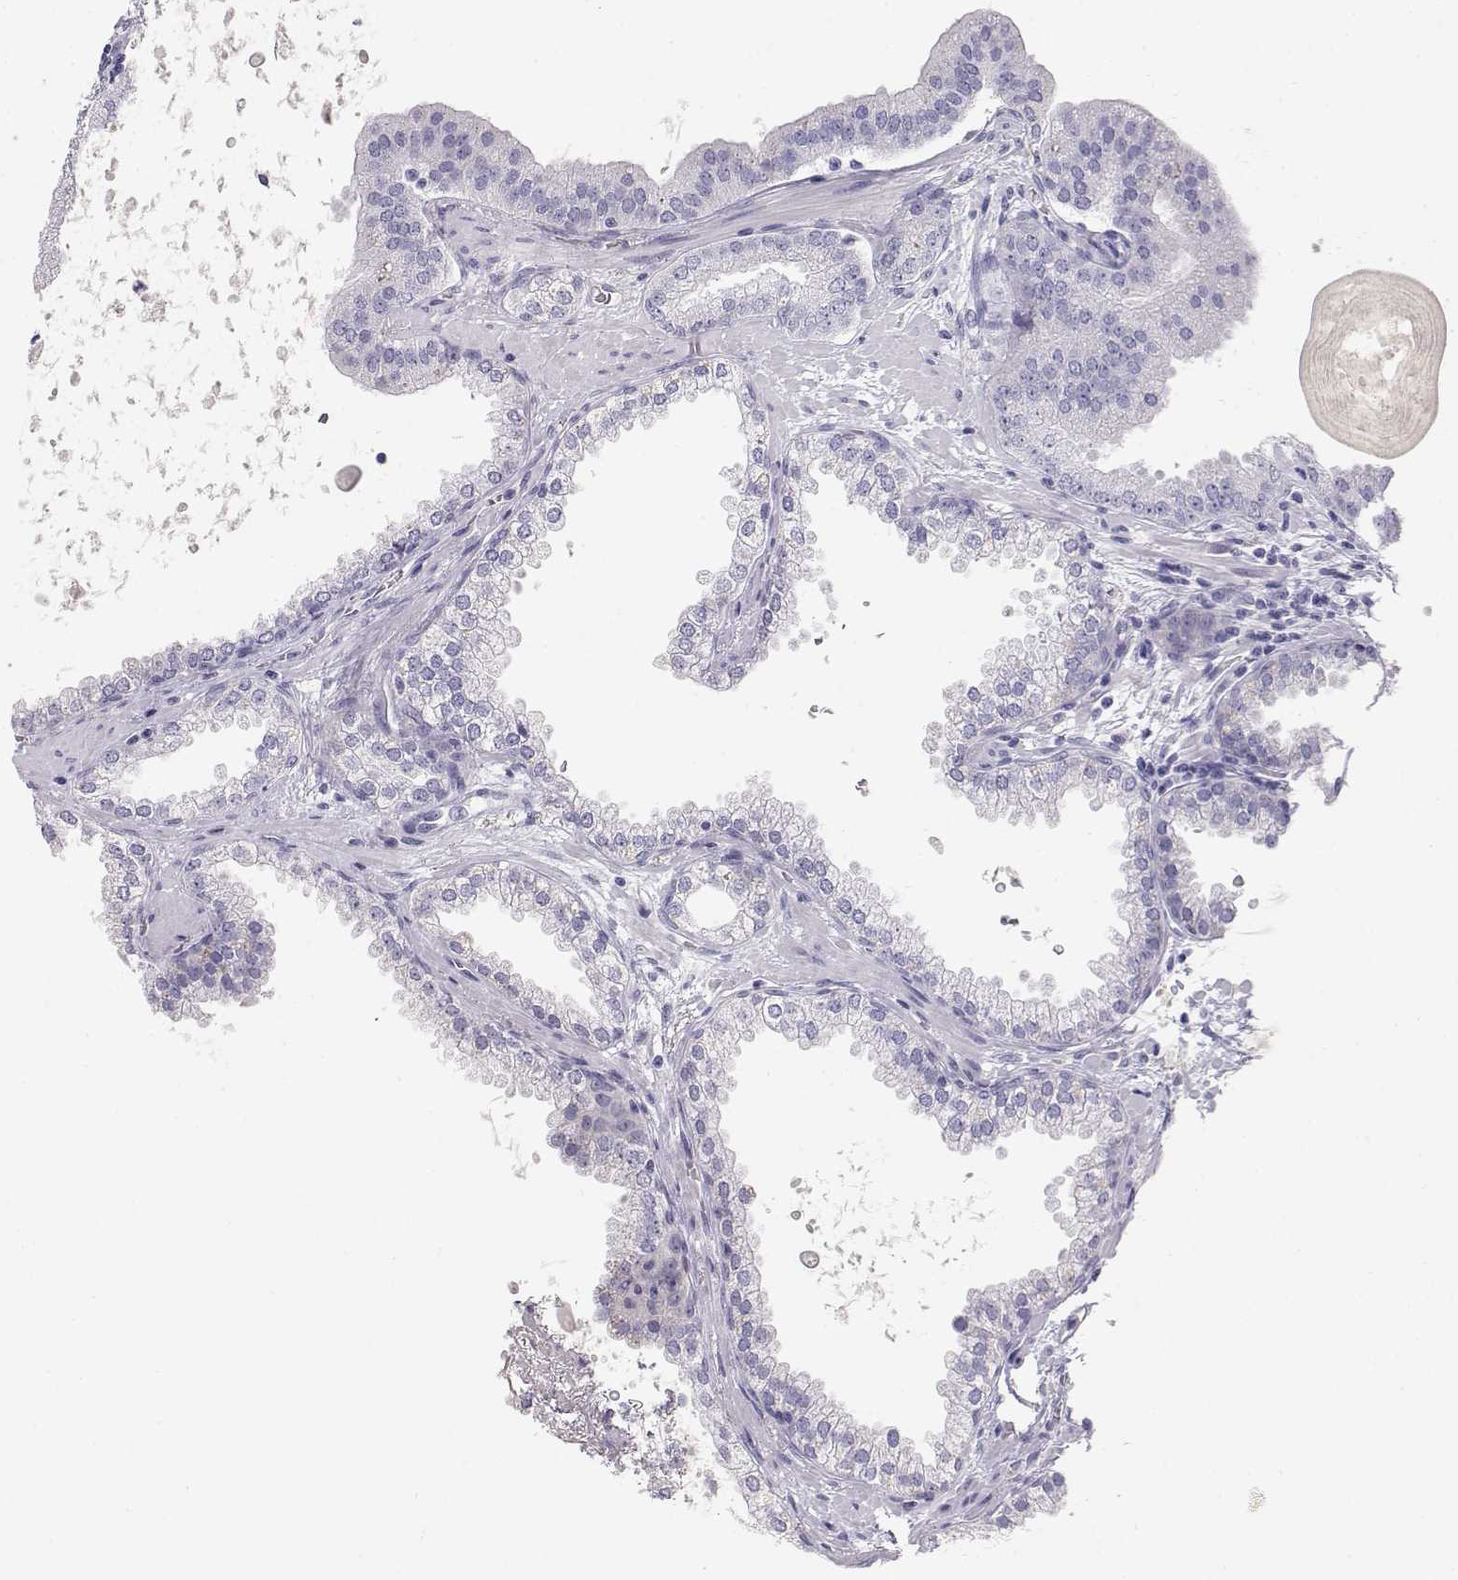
{"staining": {"intensity": "negative", "quantity": "none", "location": "none"}, "tissue": "prostate cancer", "cell_type": "Tumor cells", "image_type": "cancer", "snomed": [{"axis": "morphology", "description": "Normal tissue, NOS"}, {"axis": "morphology", "description": "Adenocarcinoma, High grade"}, {"axis": "topography", "description": "Prostate"}], "caption": "There is no significant expression in tumor cells of prostate adenocarcinoma (high-grade).", "gene": "GPR174", "patient": {"sex": "male", "age": 83}}